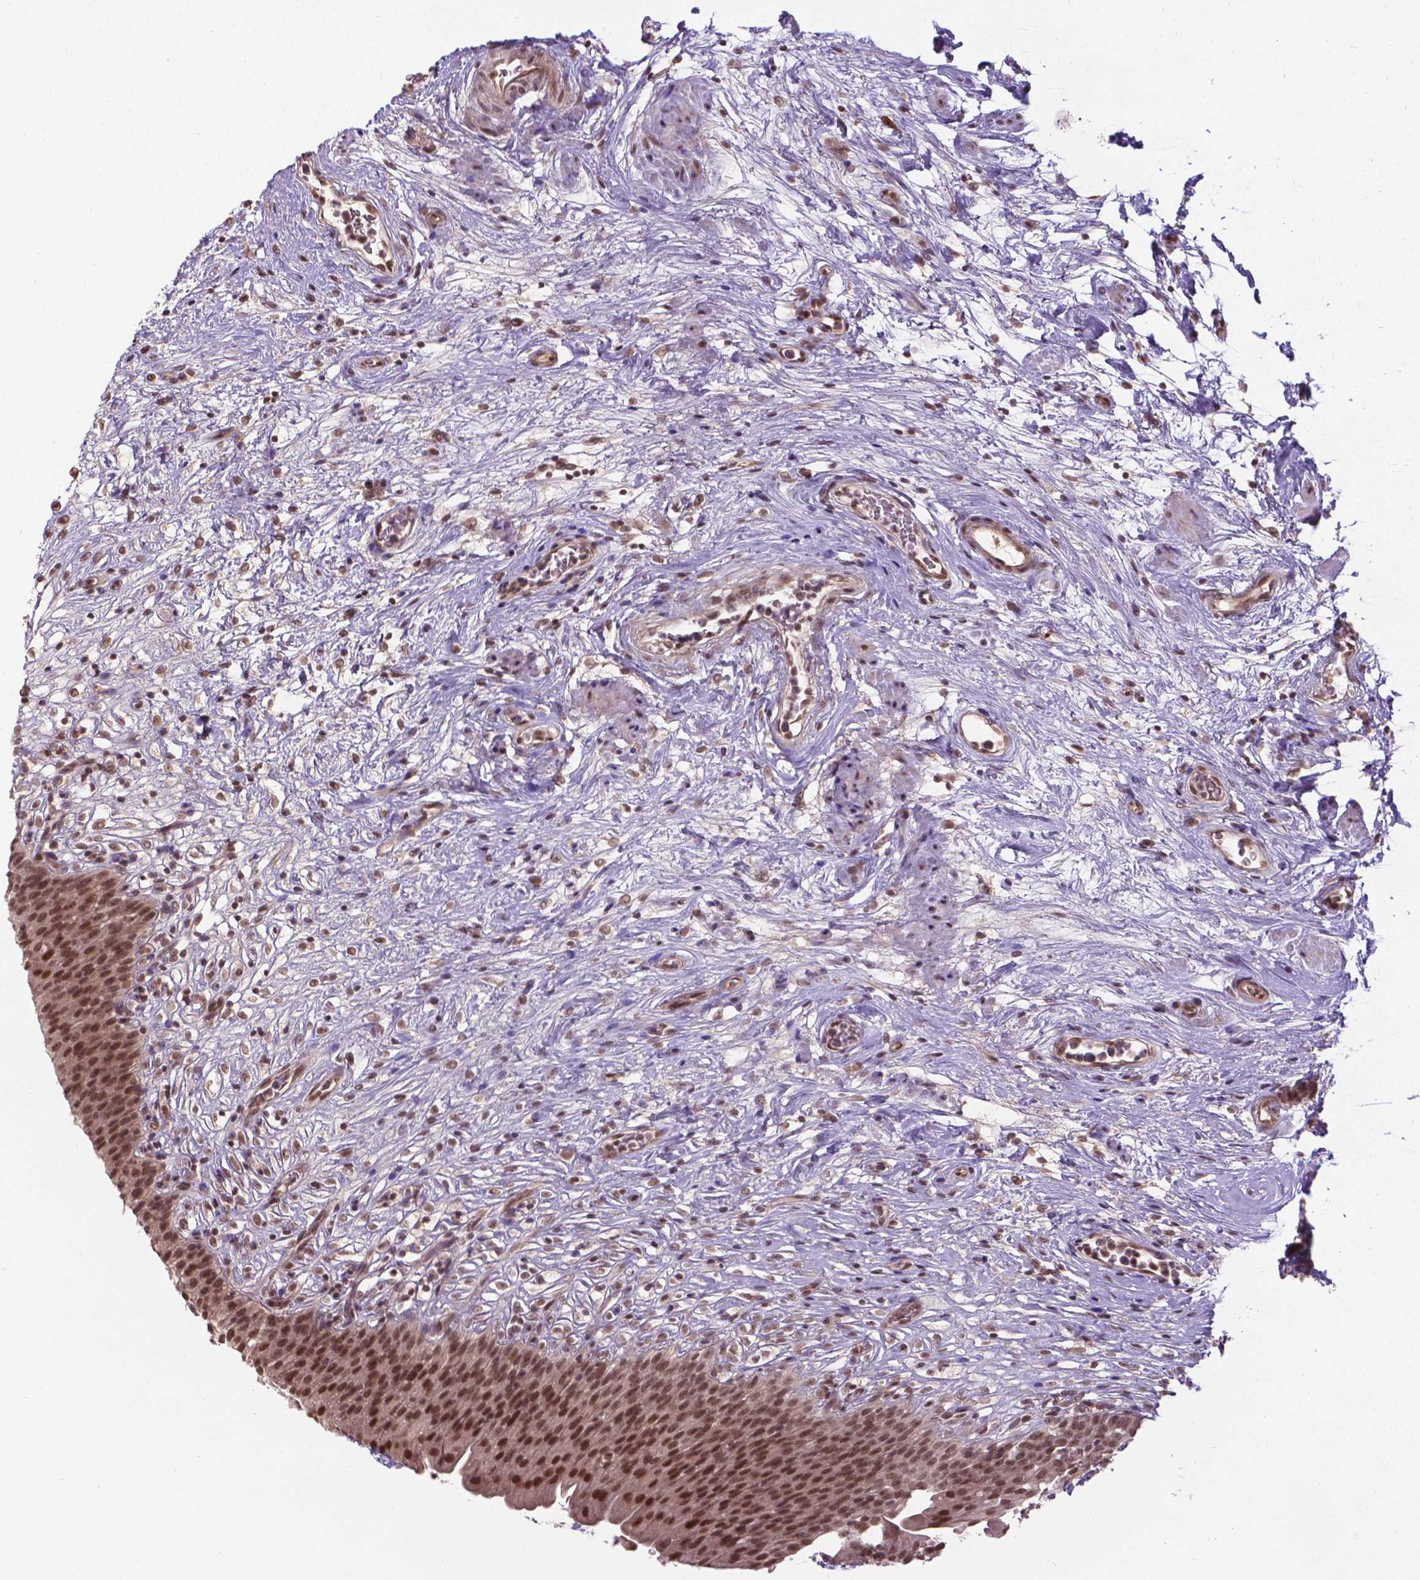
{"staining": {"intensity": "moderate", "quantity": ">75%", "location": "nuclear"}, "tissue": "urinary bladder", "cell_type": "Urothelial cells", "image_type": "normal", "snomed": [{"axis": "morphology", "description": "Normal tissue, NOS"}, {"axis": "topography", "description": "Urinary bladder"}], "caption": "IHC of normal urinary bladder displays medium levels of moderate nuclear expression in approximately >75% of urothelial cells. The protein is stained brown, and the nuclei are stained in blue (DAB IHC with brightfield microscopy, high magnification).", "gene": "ANKRD54", "patient": {"sex": "male", "age": 76}}